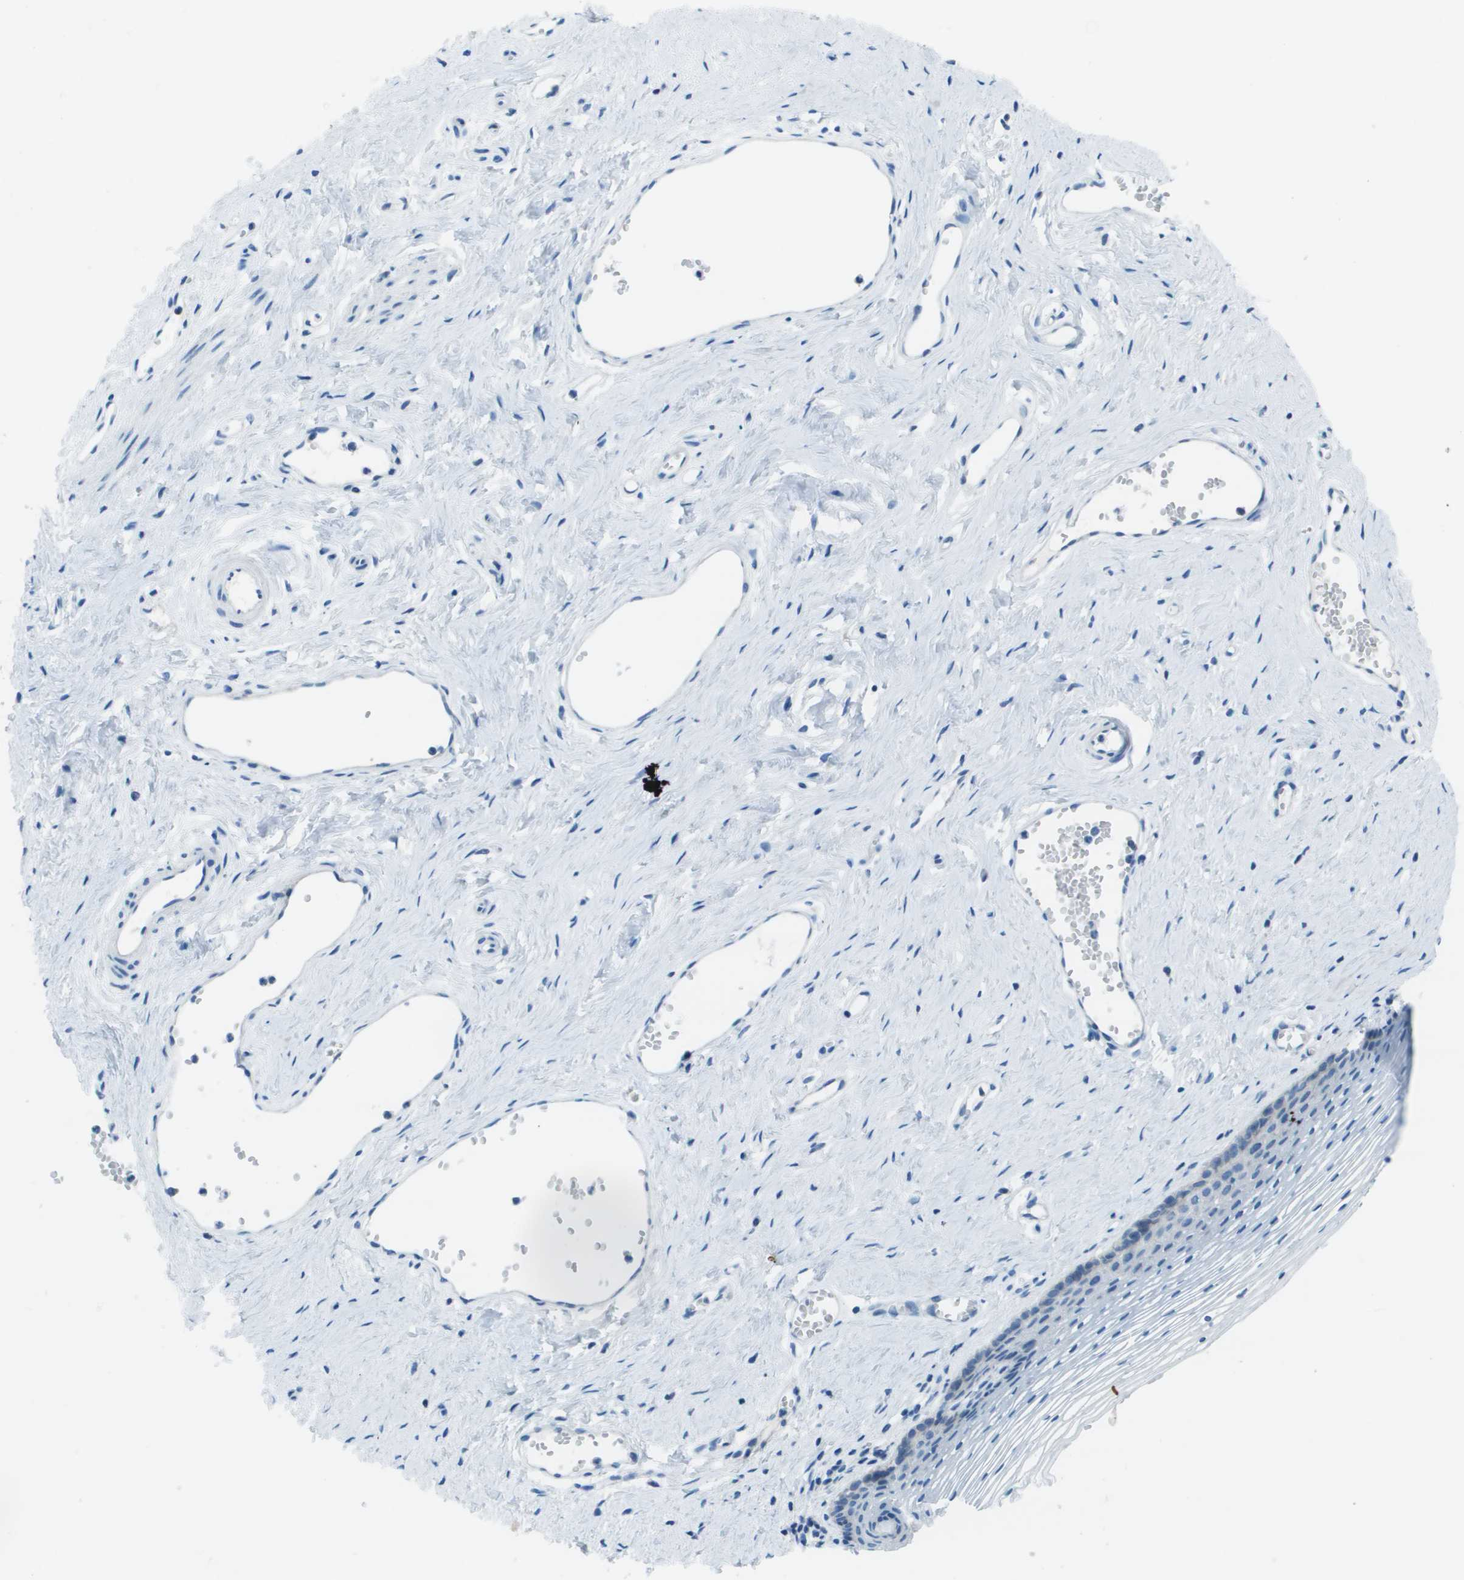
{"staining": {"intensity": "negative", "quantity": "none", "location": "none"}, "tissue": "vagina", "cell_type": "Squamous epithelial cells", "image_type": "normal", "snomed": [{"axis": "morphology", "description": "Normal tissue, NOS"}, {"axis": "topography", "description": "Vagina"}], "caption": "IHC of unremarkable vagina shows no staining in squamous epithelial cells.", "gene": "STIP1", "patient": {"sex": "female", "age": 32}}